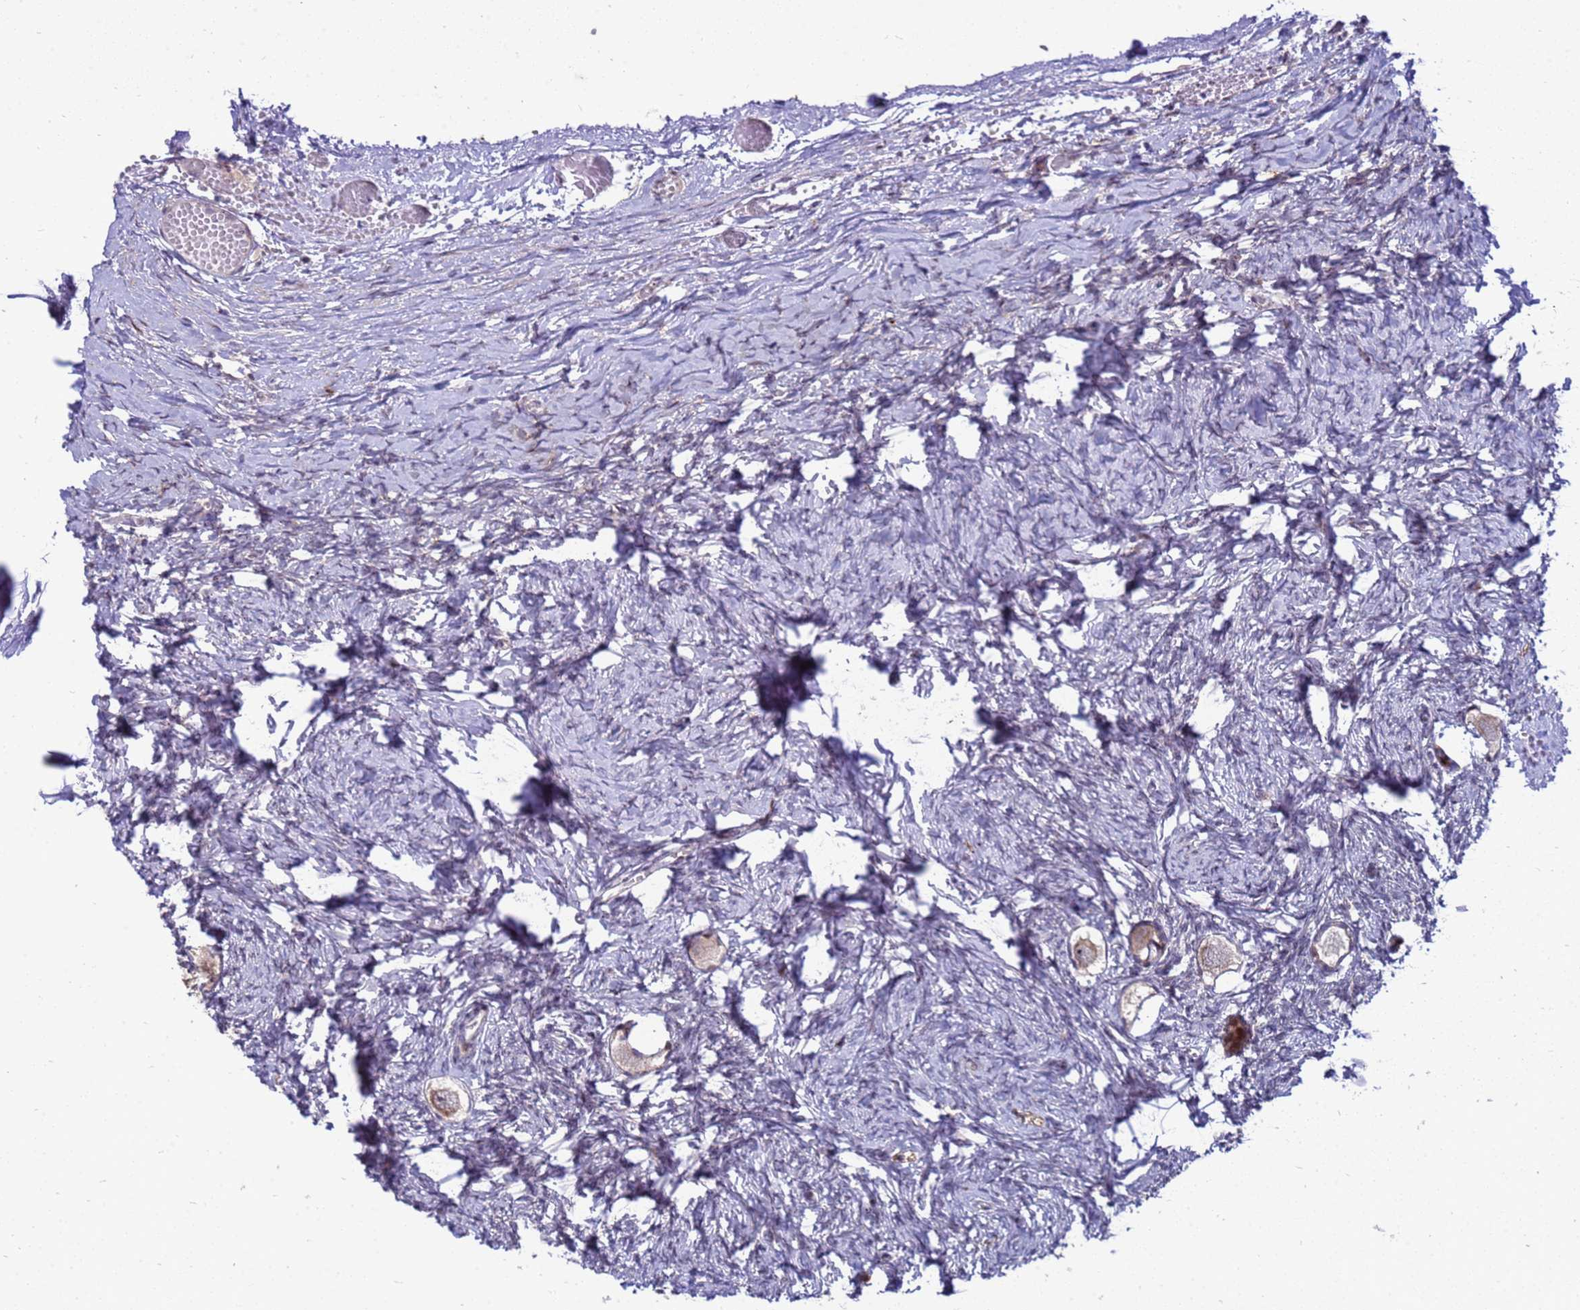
{"staining": {"intensity": "weak", "quantity": ">75%", "location": "cytoplasmic/membranous"}, "tissue": "ovary", "cell_type": "Follicle cells", "image_type": "normal", "snomed": [{"axis": "morphology", "description": "Normal tissue, NOS"}, {"axis": "topography", "description": "Ovary"}], "caption": "Protein expression analysis of unremarkable ovary demonstrates weak cytoplasmic/membranous positivity in about >75% of follicle cells. (DAB (3,3'-diaminobenzidine) IHC, brown staining for protein, blue staining for nuclei).", "gene": "RSPO1", "patient": {"sex": "female", "age": 27}}